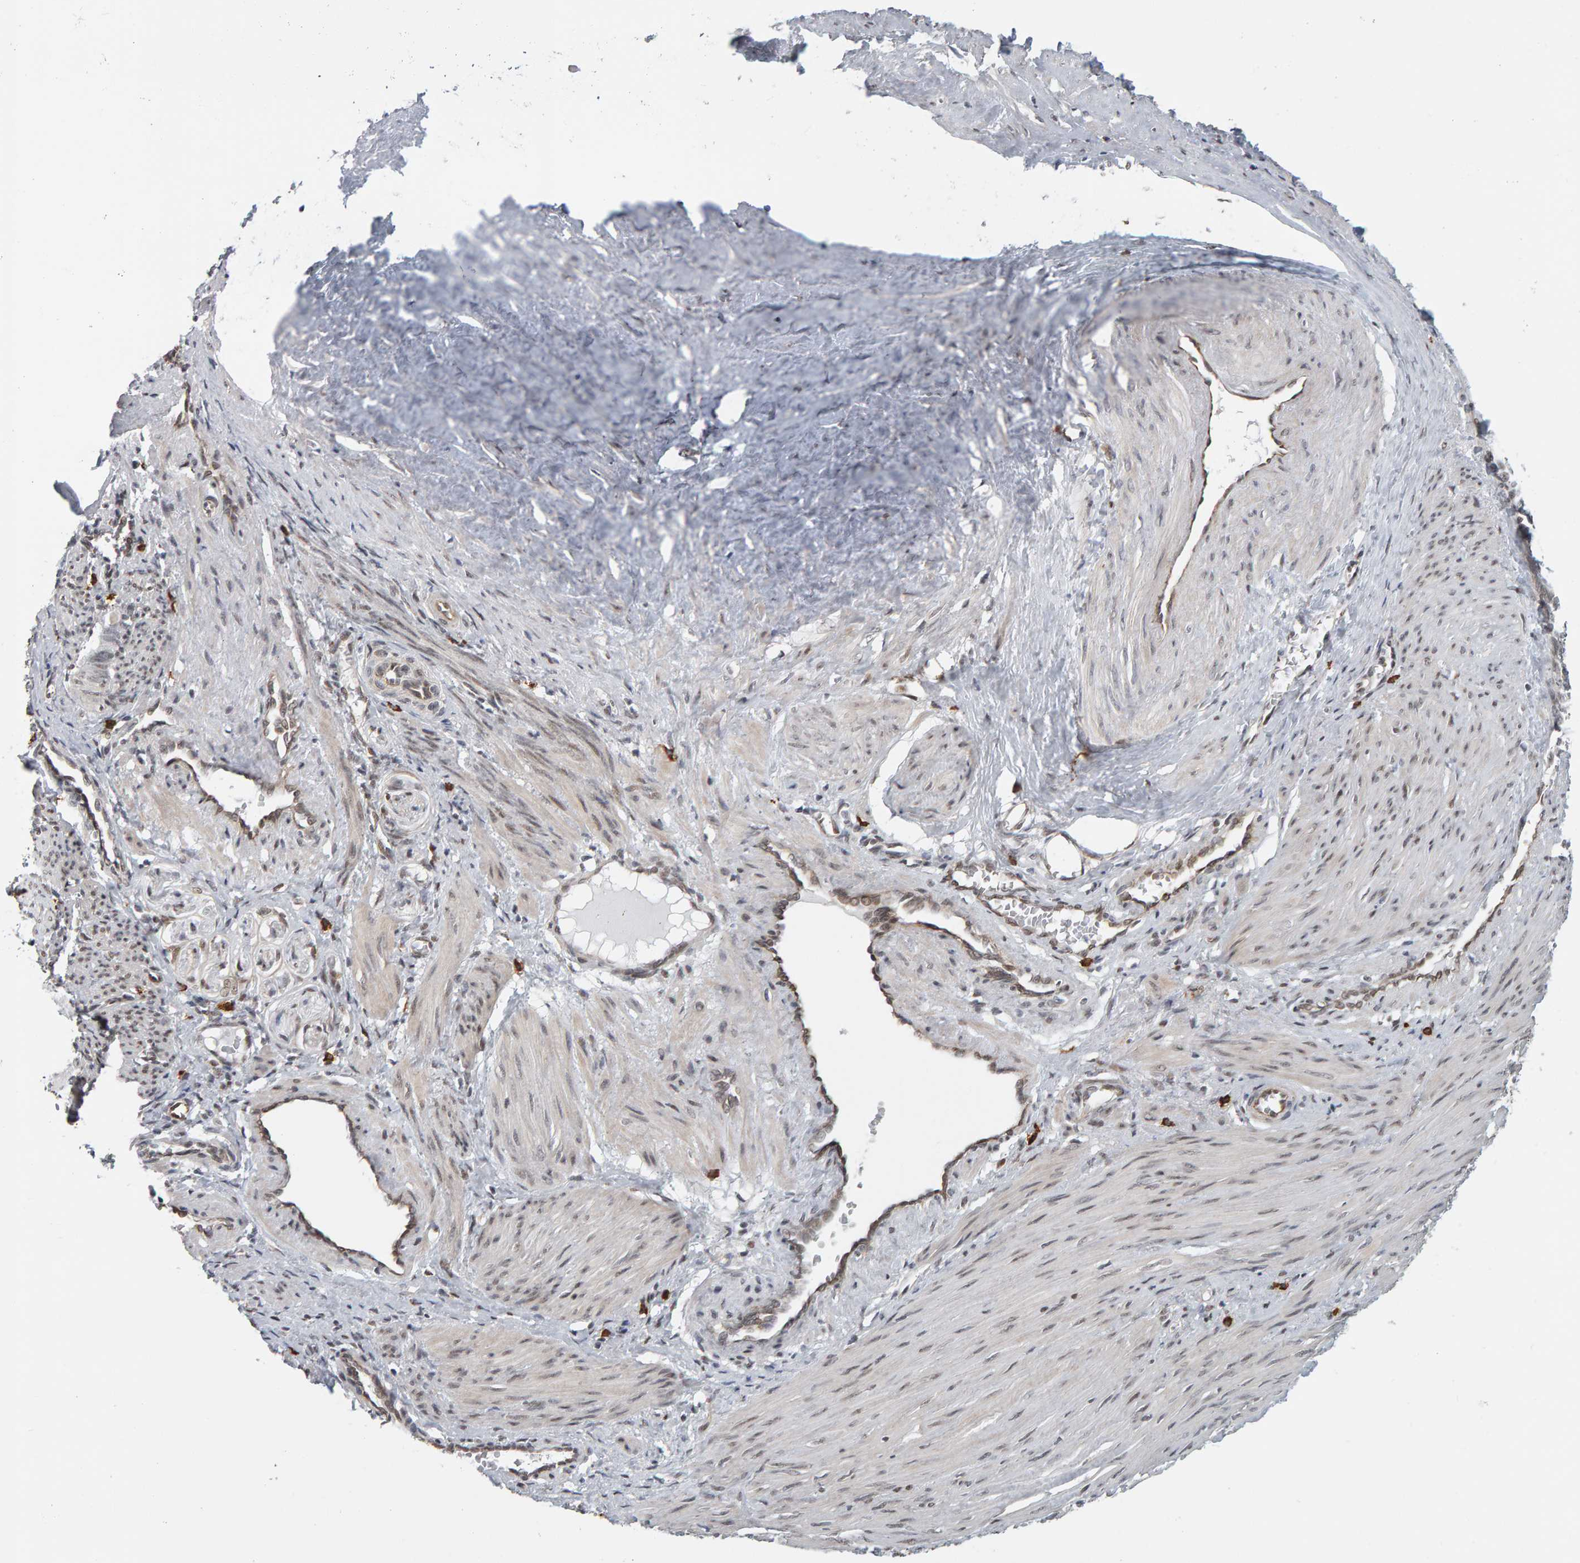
{"staining": {"intensity": "negative", "quantity": "none", "location": "none"}, "tissue": "smooth muscle", "cell_type": "Smooth muscle cells", "image_type": "normal", "snomed": [{"axis": "morphology", "description": "Normal tissue, NOS"}, {"axis": "topography", "description": "Endometrium"}], "caption": "Smooth muscle cells are negative for brown protein staining in unremarkable smooth muscle.", "gene": "ATF7IP", "patient": {"sex": "female", "age": 33}}